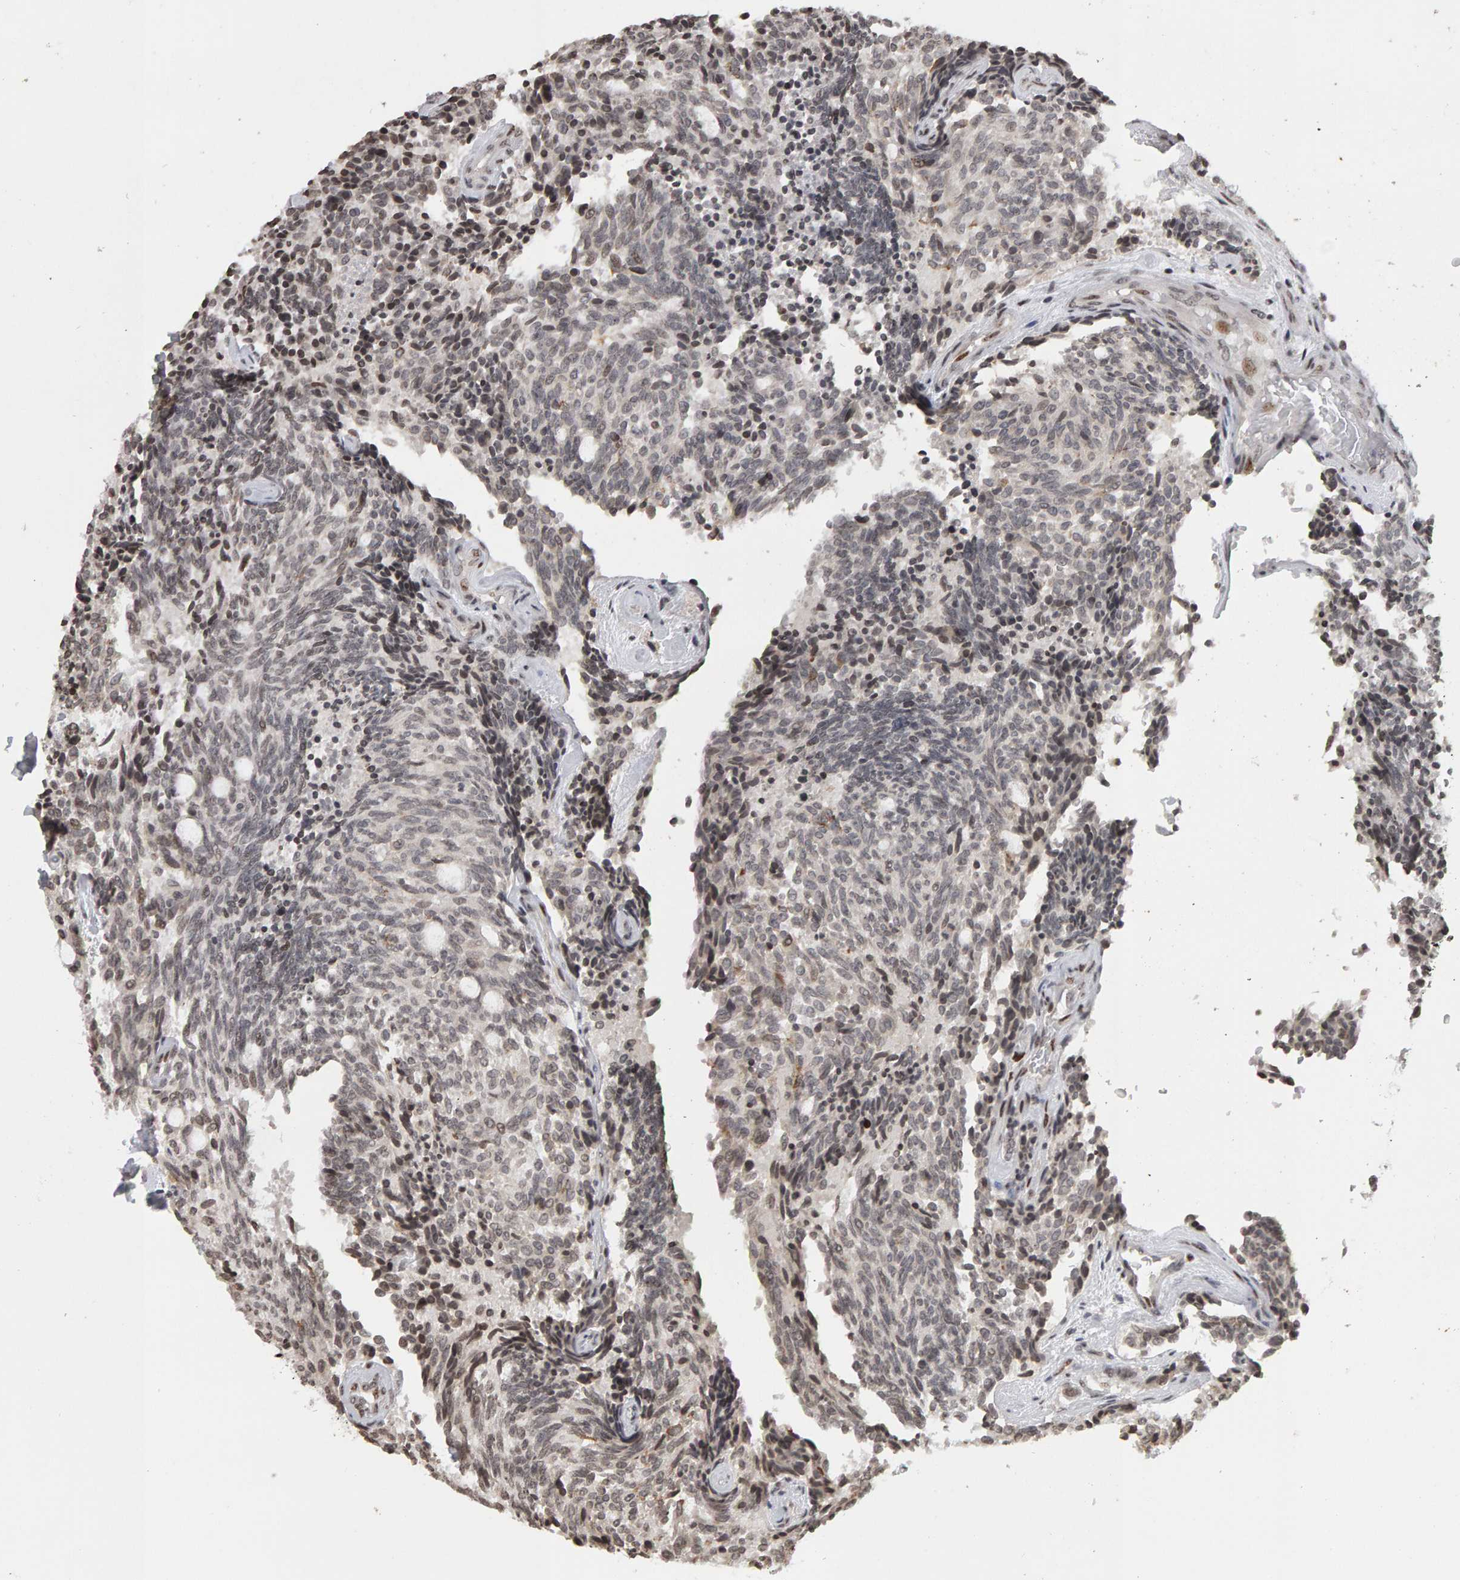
{"staining": {"intensity": "weak", "quantity": "25%-75%", "location": "nuclear"}, "tissue": "carcinoid", "cell_type": "Tumor cells", "image_type": "cancer", "snomed": [{"axis": "morphology", "description": "Carcinoid, malignant, NOS"}, {"axis": "topography", "description": "Pancreas"}], "caption": "The immunohistochemical stain shows weak nuclear staining in tumor cells of malignant carcinoid tissue.", "gene": "TRAM1", "patient": {"sex": "female", "age": 54}}